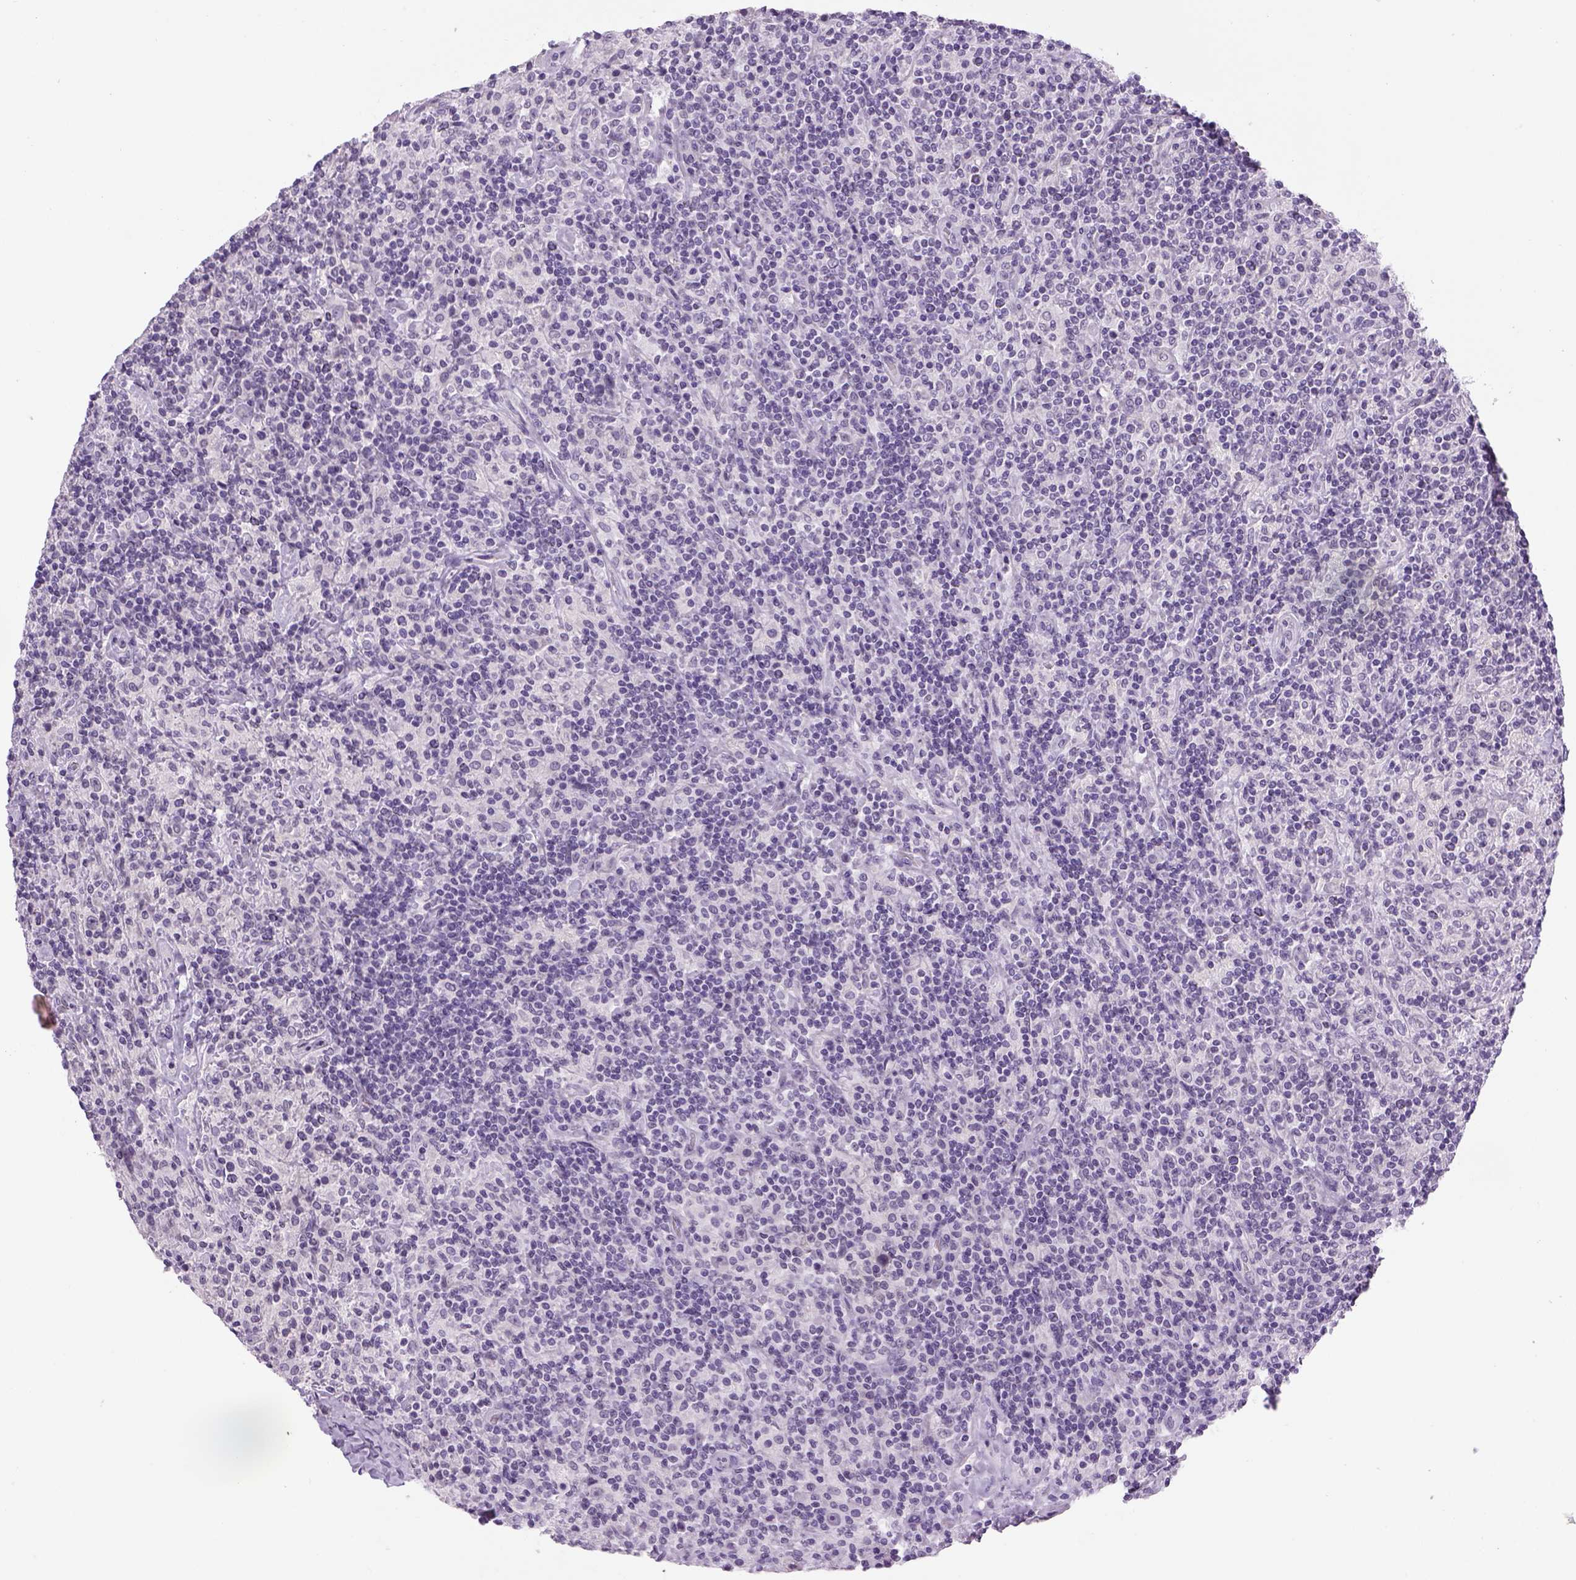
{"staining": {"intensity": "negative", "quantity": "none", "location": "none"}, "tissue": "lymphoma", "cell_type": "Tumor cells", "image_type": "cancer", "snomed": [{"axis": "morphology", "description": "Hodgkin's disease, NOS"}, {"axis": "topography", "description": "Lymph node"}], "caption": "Human lymphoma stained for a protein using immunohistochemistry demonstrates no staining in tumor cells.", "gene": "DBH", "patient": {"sex": "male", "age": 70}}